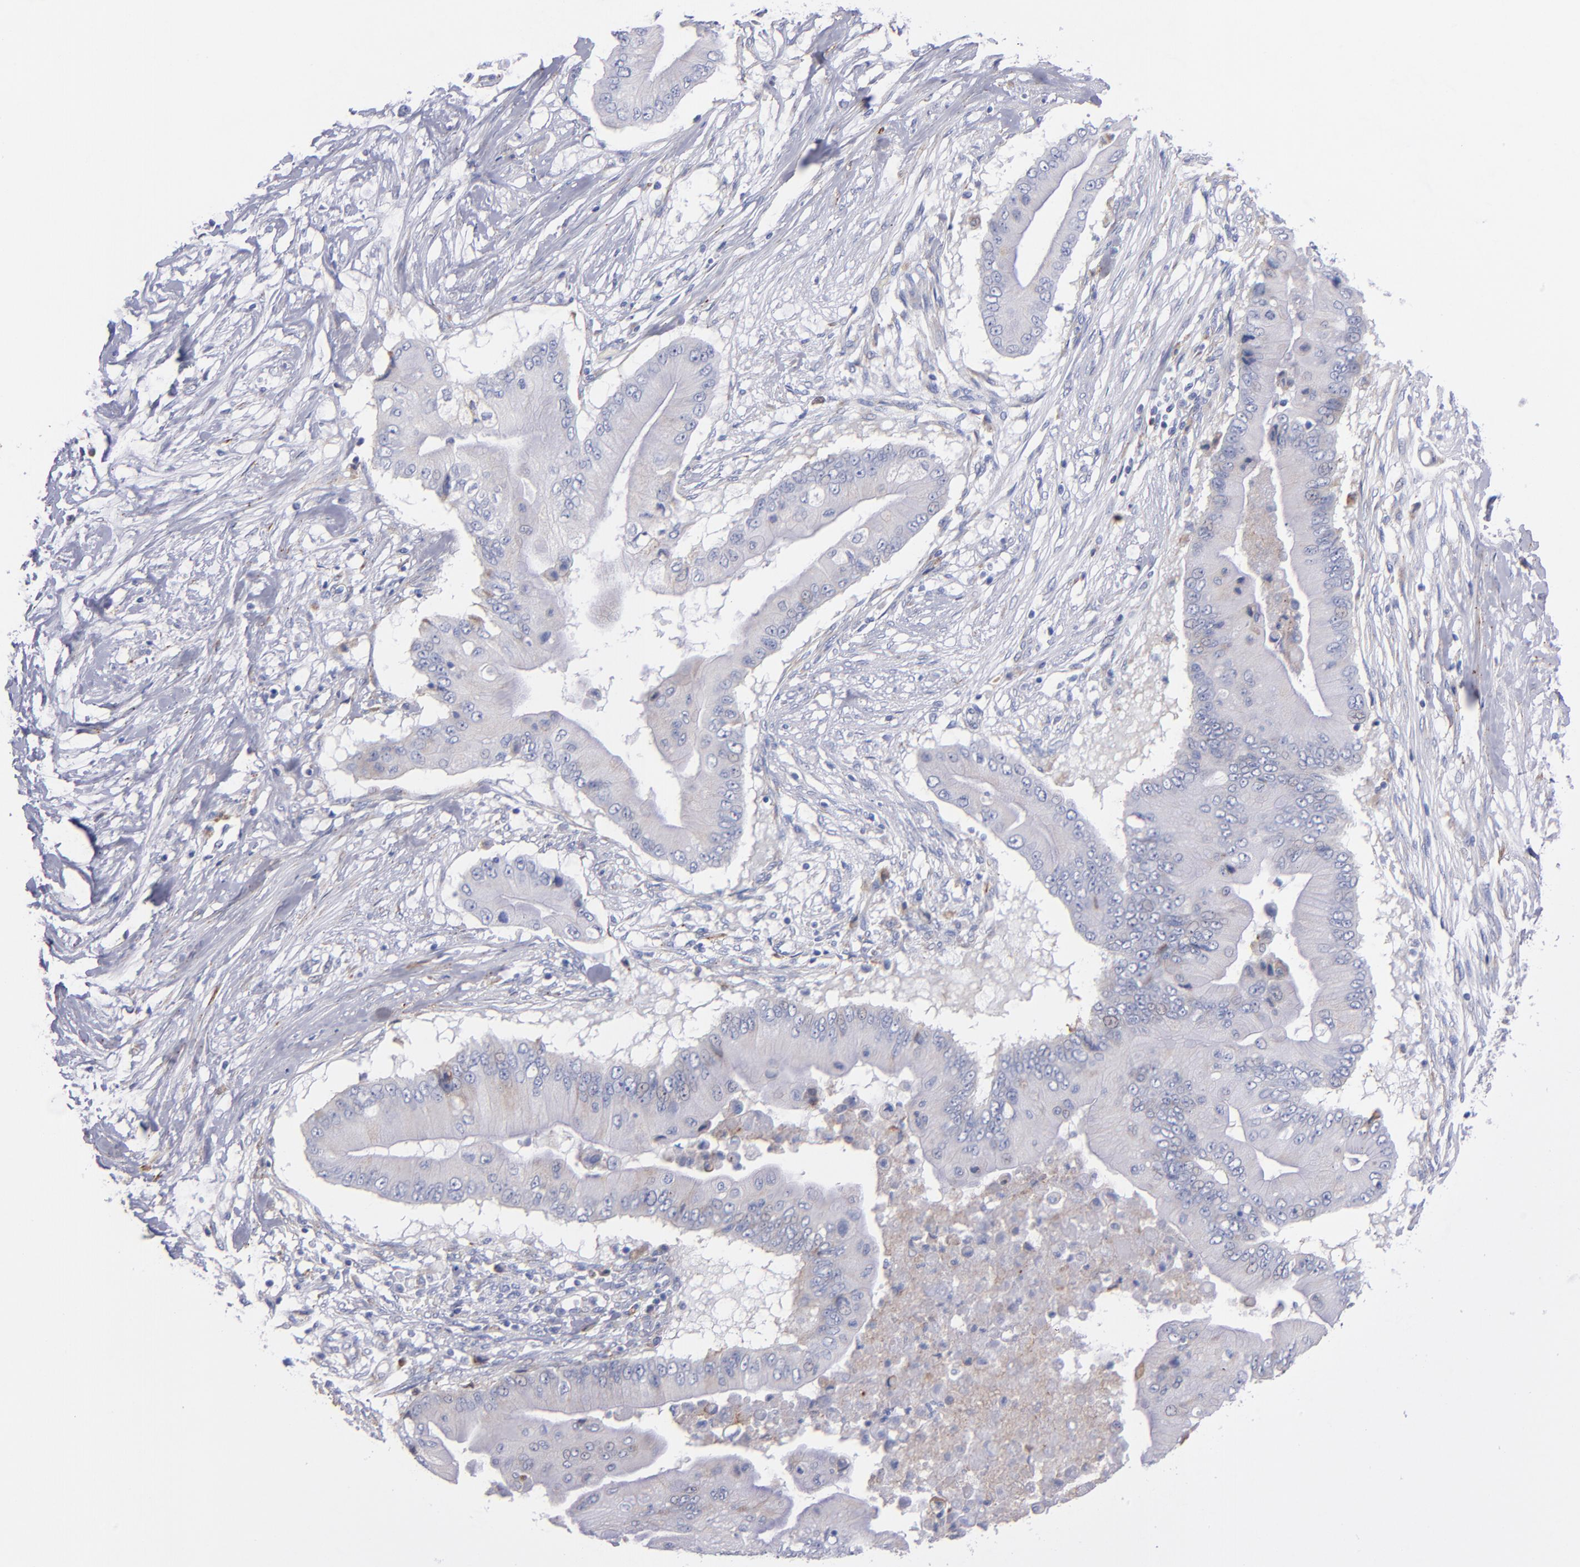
{"staining": {"intensity": "weak", "quantity": "<25%", "location": "cytoplasmic/membranous"}, "tissue": "pancreatic cancer", "cell_type": "Tumor cells", "image_type": "cancer", "snomed": [{"axis": "morphology", "description": "Adenocarcinoma, NOS"}, {"axis": "topography", "description": "Pancreas"}], "caption": "An immunohistochemistry (IHC) image of pancreatic cancer (adenocarcinoma) is shown. There is no staining in tumor cells of pancreatic cancer (adenocarcinoma).", "gene": "MFGE8", "patient": {"sex": "male", "age": 62}}